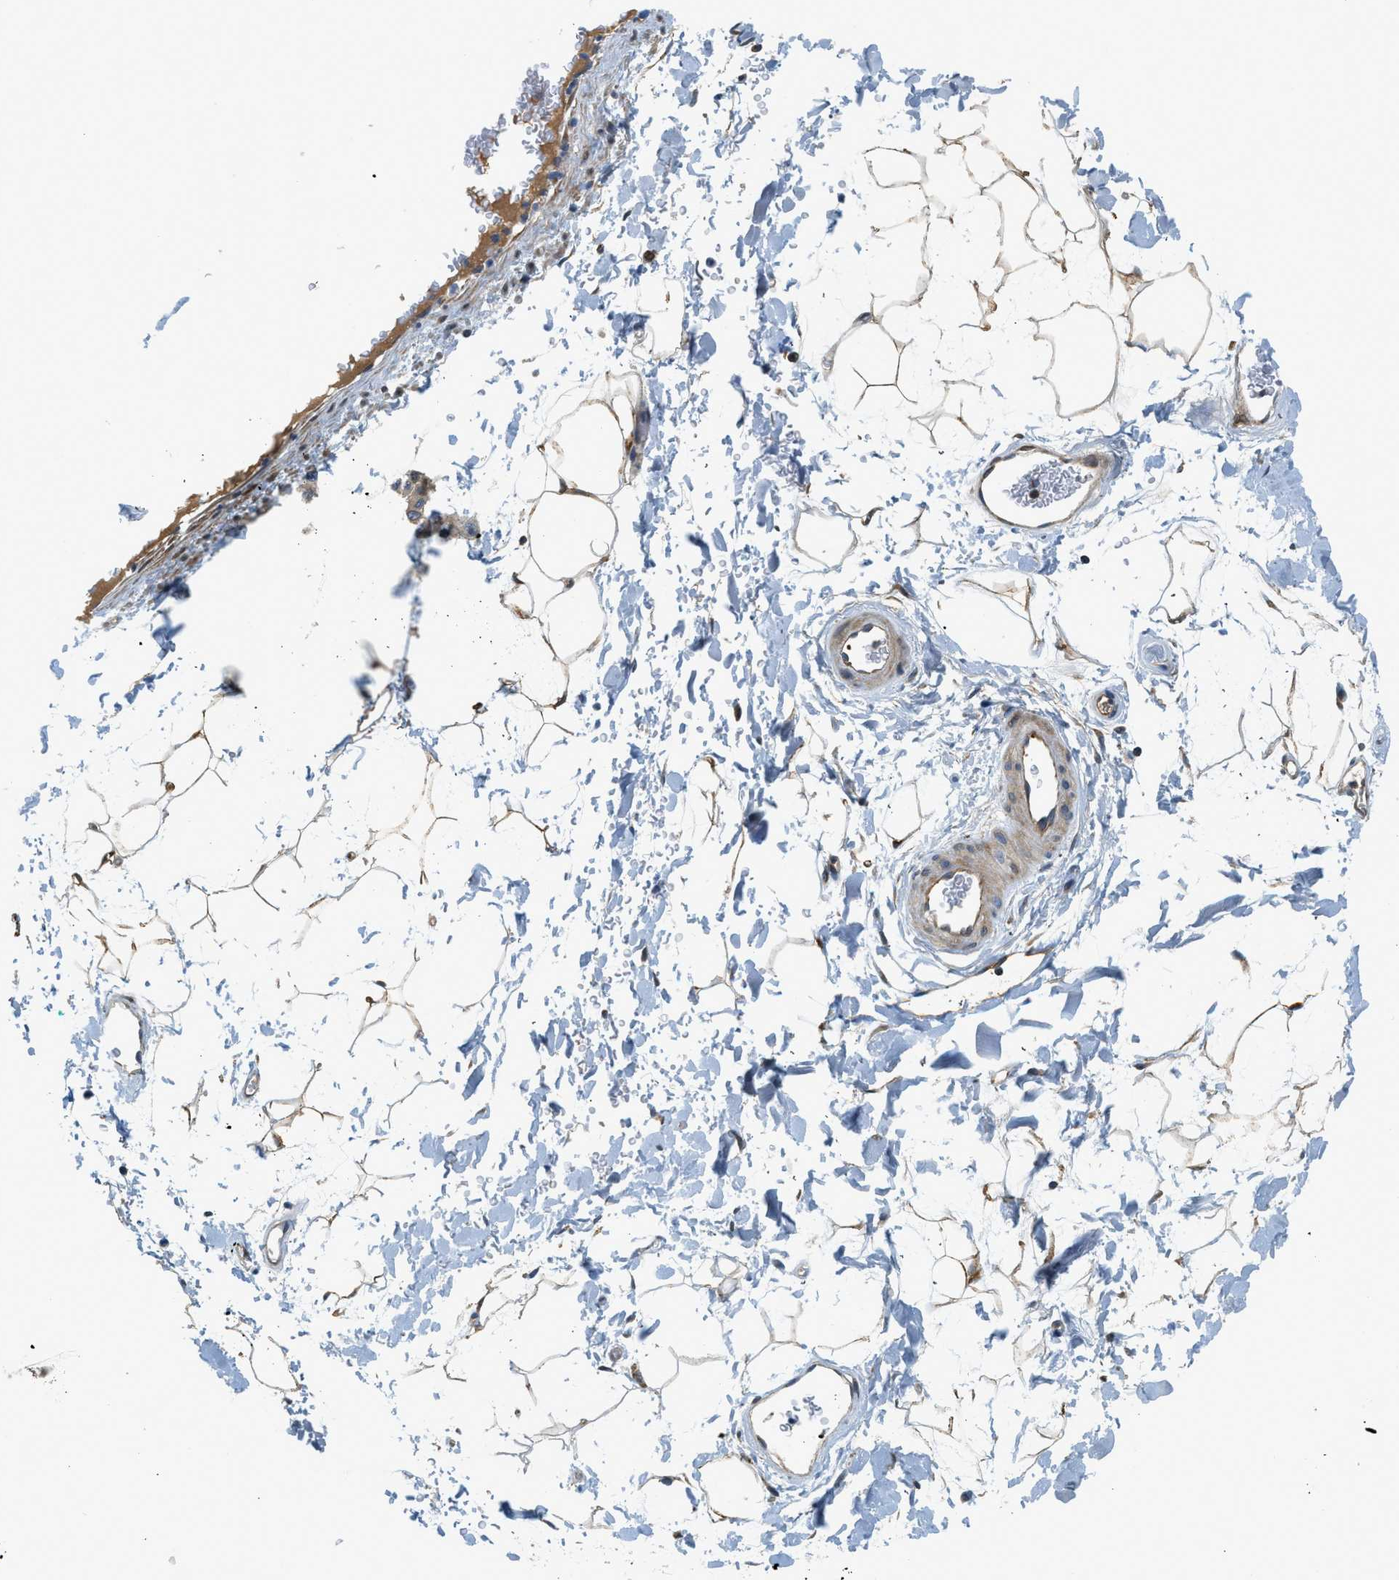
{"staining": {"intensity": "moderate", "quantity": ">75%", "location": "cytoplasmic/membranous,nuclear"}, "tissue": "adipose tissue", "cell_type": "Adipocytes", "image_type": "normal", "snomed": [{"axis": "morphology", "description": "Normal tissue, NOS"}, {"axis": "topography", "description": "Soft tissue"}], "caption": "Moderate cytoplasmic/membranous,nuclear staining for a protein is seen in about >75% of adipocytes of benign adipose tissue using IHC.", "gene": "KCNK1", "patient": {"sex": "male", "age": 72}}